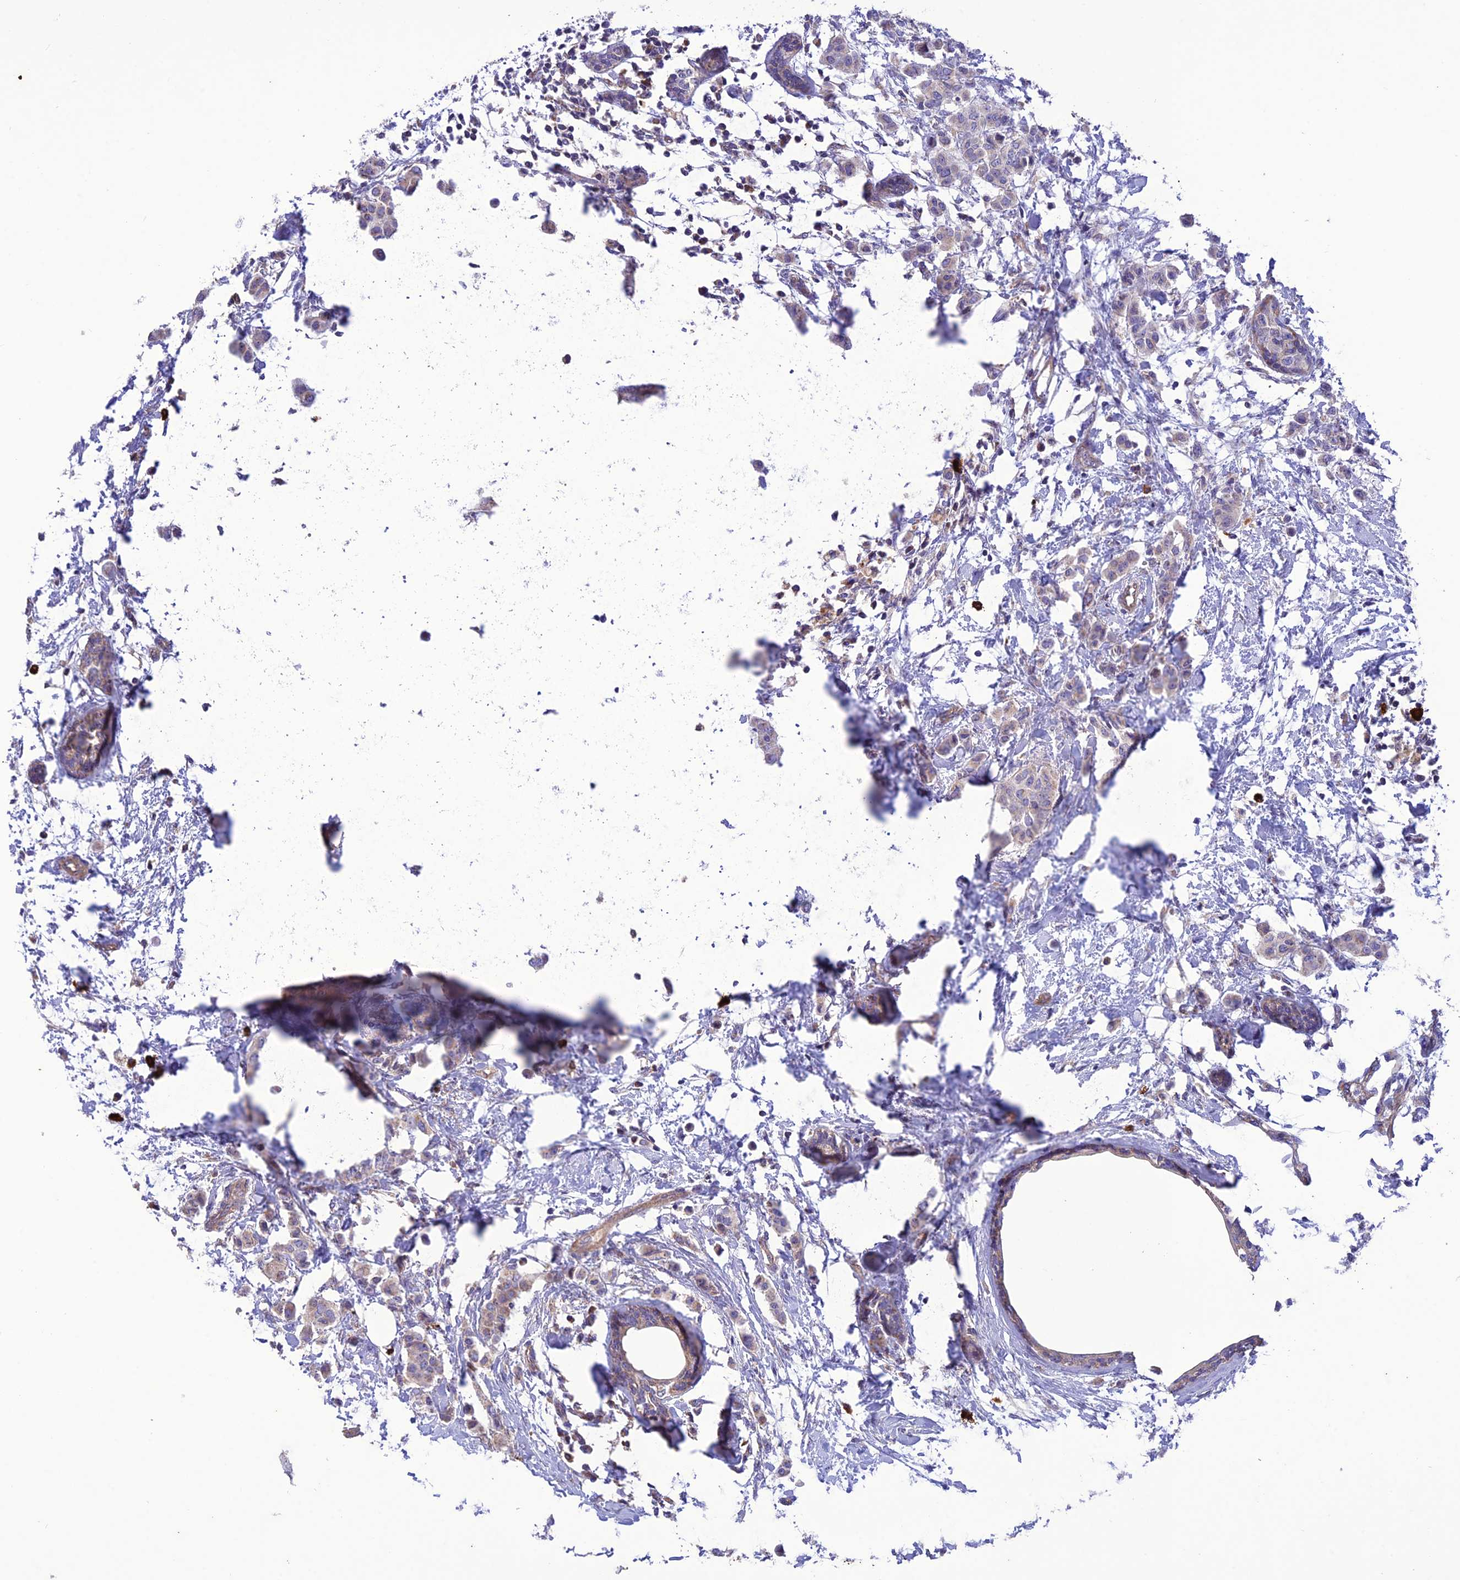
{"staining": {"intensity": "weak", "quantity": "<25%", "location": "cytoplasmic/membranous"}, "tissue": "breast cancer", "cell_type": "Tumor cells", "image_type": "cancer", "snomed": [{"axis": "morphology", "description": "Duct carcinoma"}, {"axis": "topography", "description": "Breast"}], "caption": "Breast cancer was stained to show a protein in brown. There is no significant positivity in tumor cells.", "gene": "NDUFAF1", "patient": {"sex": "female", "age": 40}}